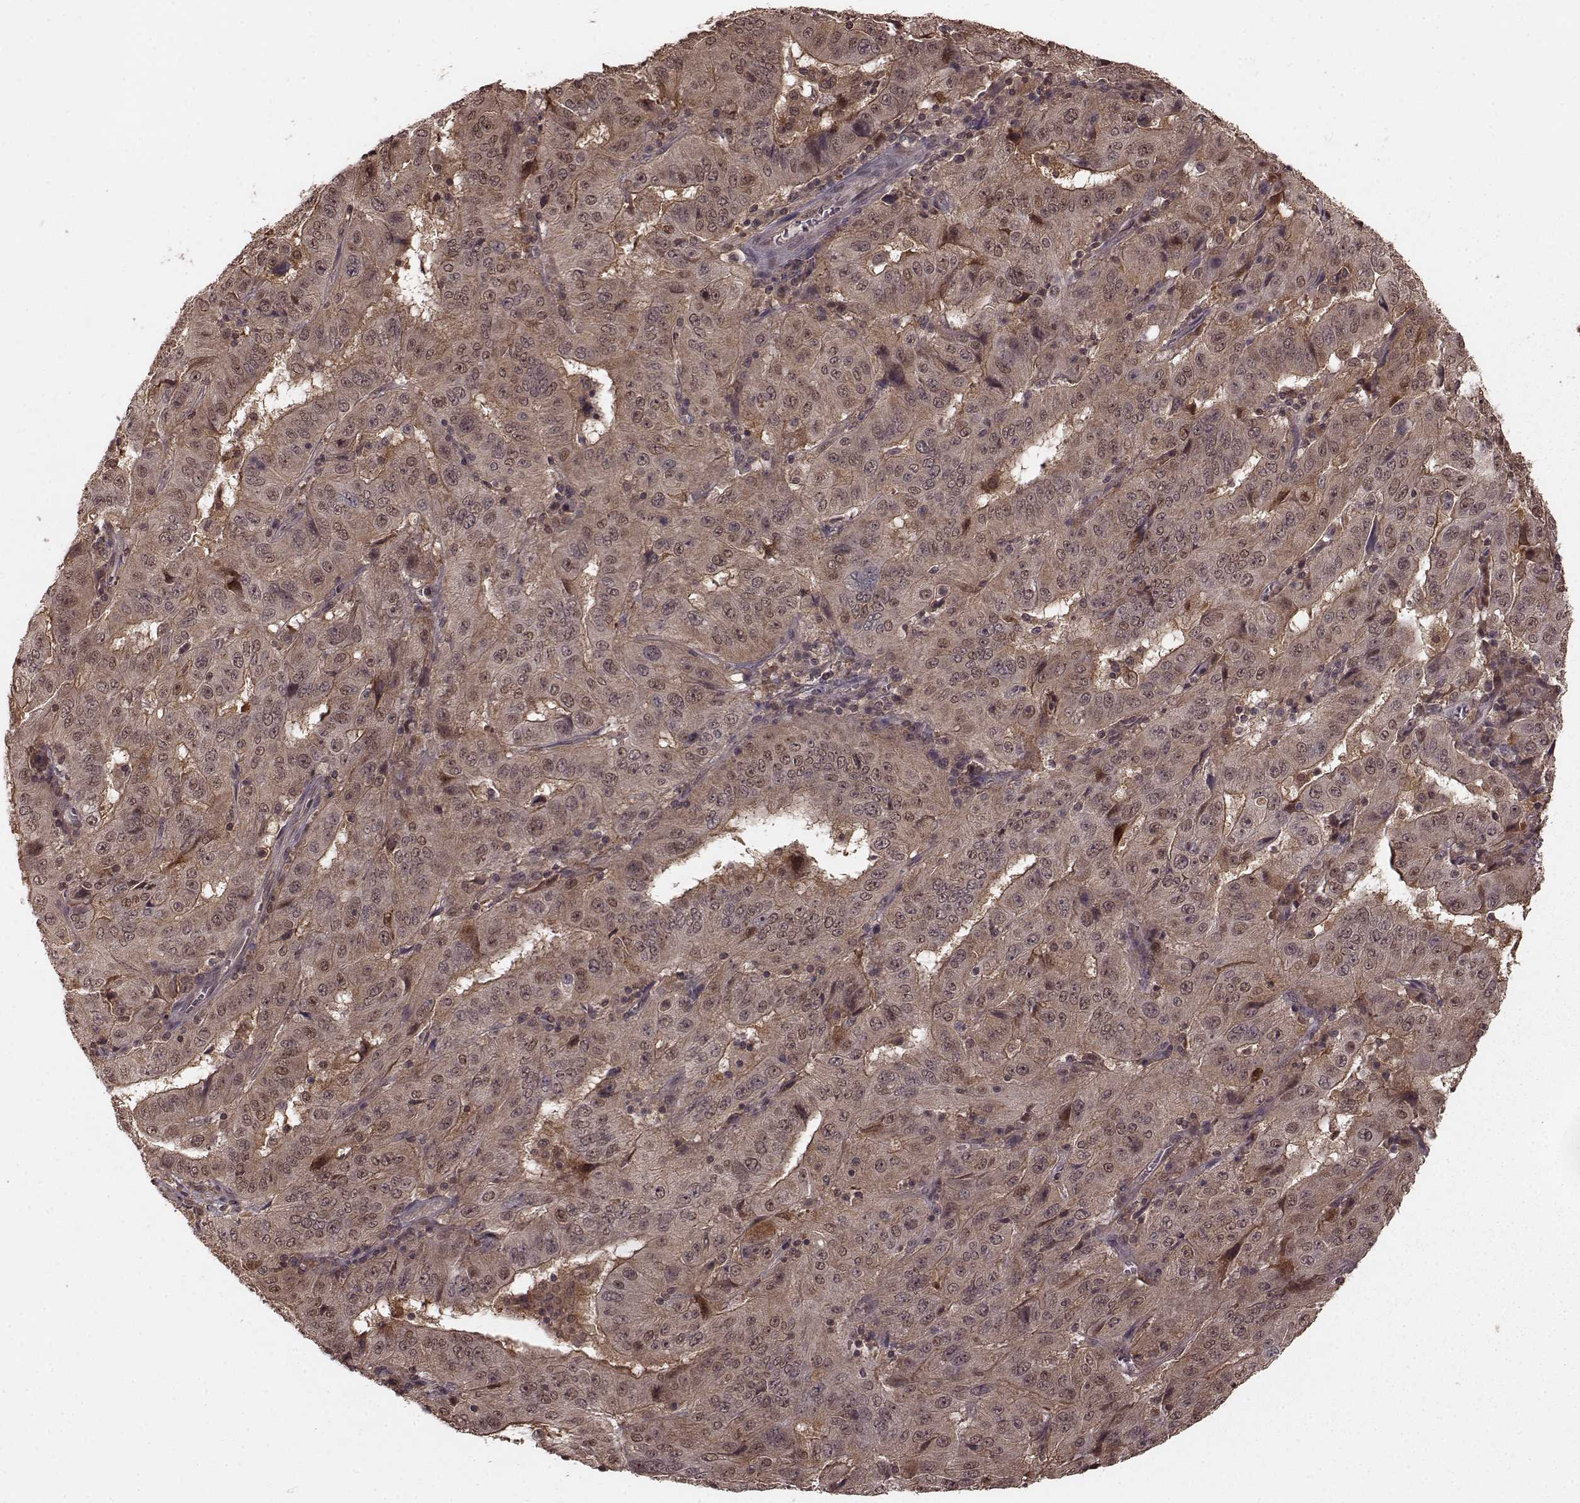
{"staining": {"intensity": "weak", "quantity": ">75%", "location": "cytoplasmic/membranous,nuclear"}, "tissue": "pancreatic cancer", "cell_type": "Tumor cells", "image_type": "cancer", "snomed": [{"axis": "morphology", "description": "Adenocarcinoma, NOS"}, {"axis": "topography", "description": "Pancreas"}], "caption": "Protein staining by immunohistochemistry exhibits weak cytoplasmic/membranous and nuclear expression in about >75% of tumor cells in pancreatic adenocarcinoma. (brown staining indicates protein expression, while blue staining denotes nuclei).", "gene": "GSS", "patient": {"sex": "male", "age": 63}}